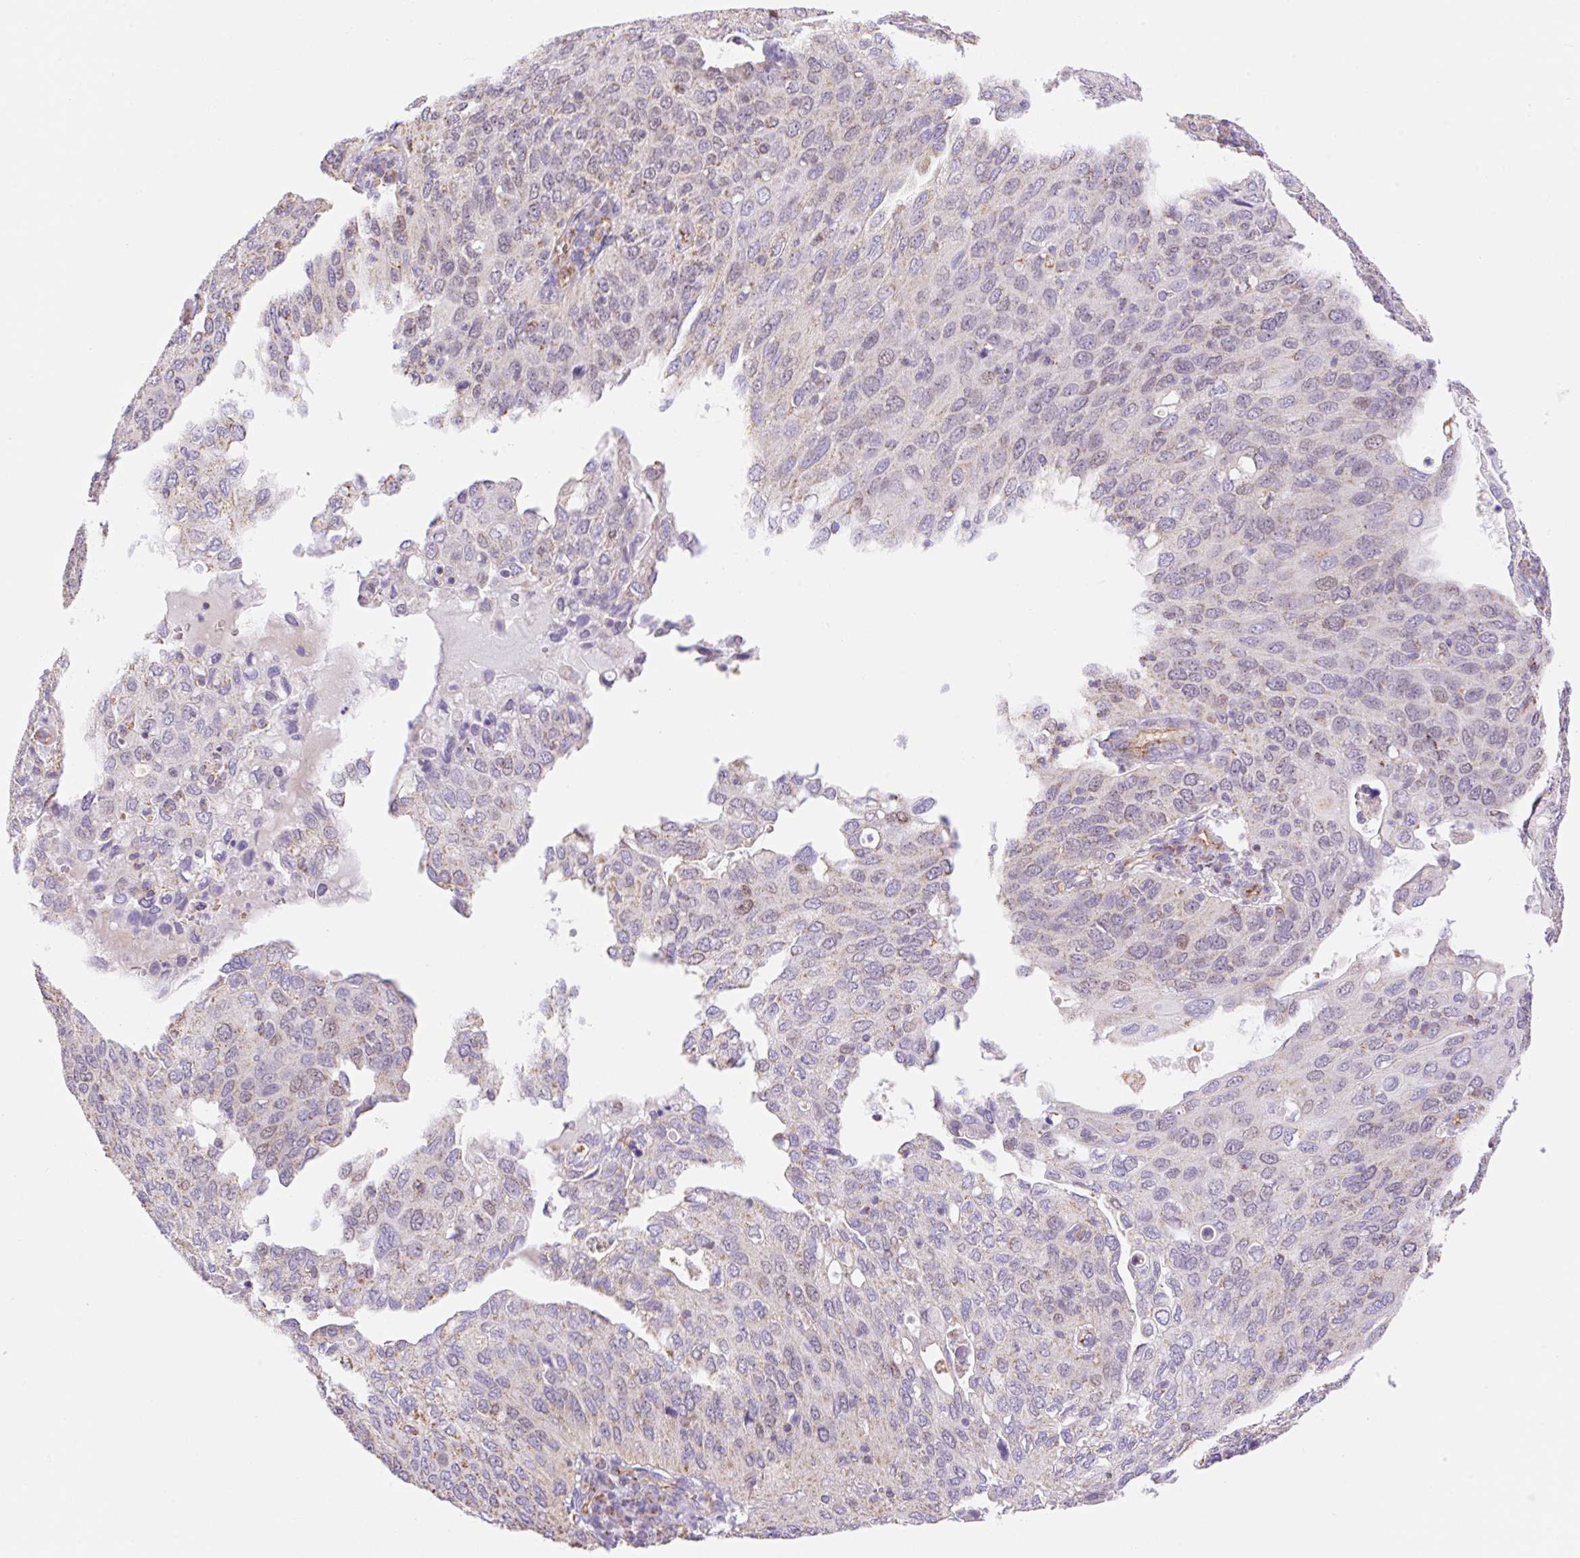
{"staining": {"intensity": "weak", "quantity": "<25%", "location": "cytoplasmic/membranous"}, "tissue": "cervical cancer", "cell_type": "Tumor cells", "image_type": "cancer", "snomed": [{"axis": "morphology", "description": "Squamous cell carcinoma, NOS"}, {"axis": "topography", "description": "Cervix"}], "caption": "High power microscopy micrograph of an IHC micrograph of cervical cancer (squamous cell carcinoma), revealing no significant positivity in tumor cells.", "gene": "ESAM", "patient": {"sex": "female", "age": 36}}